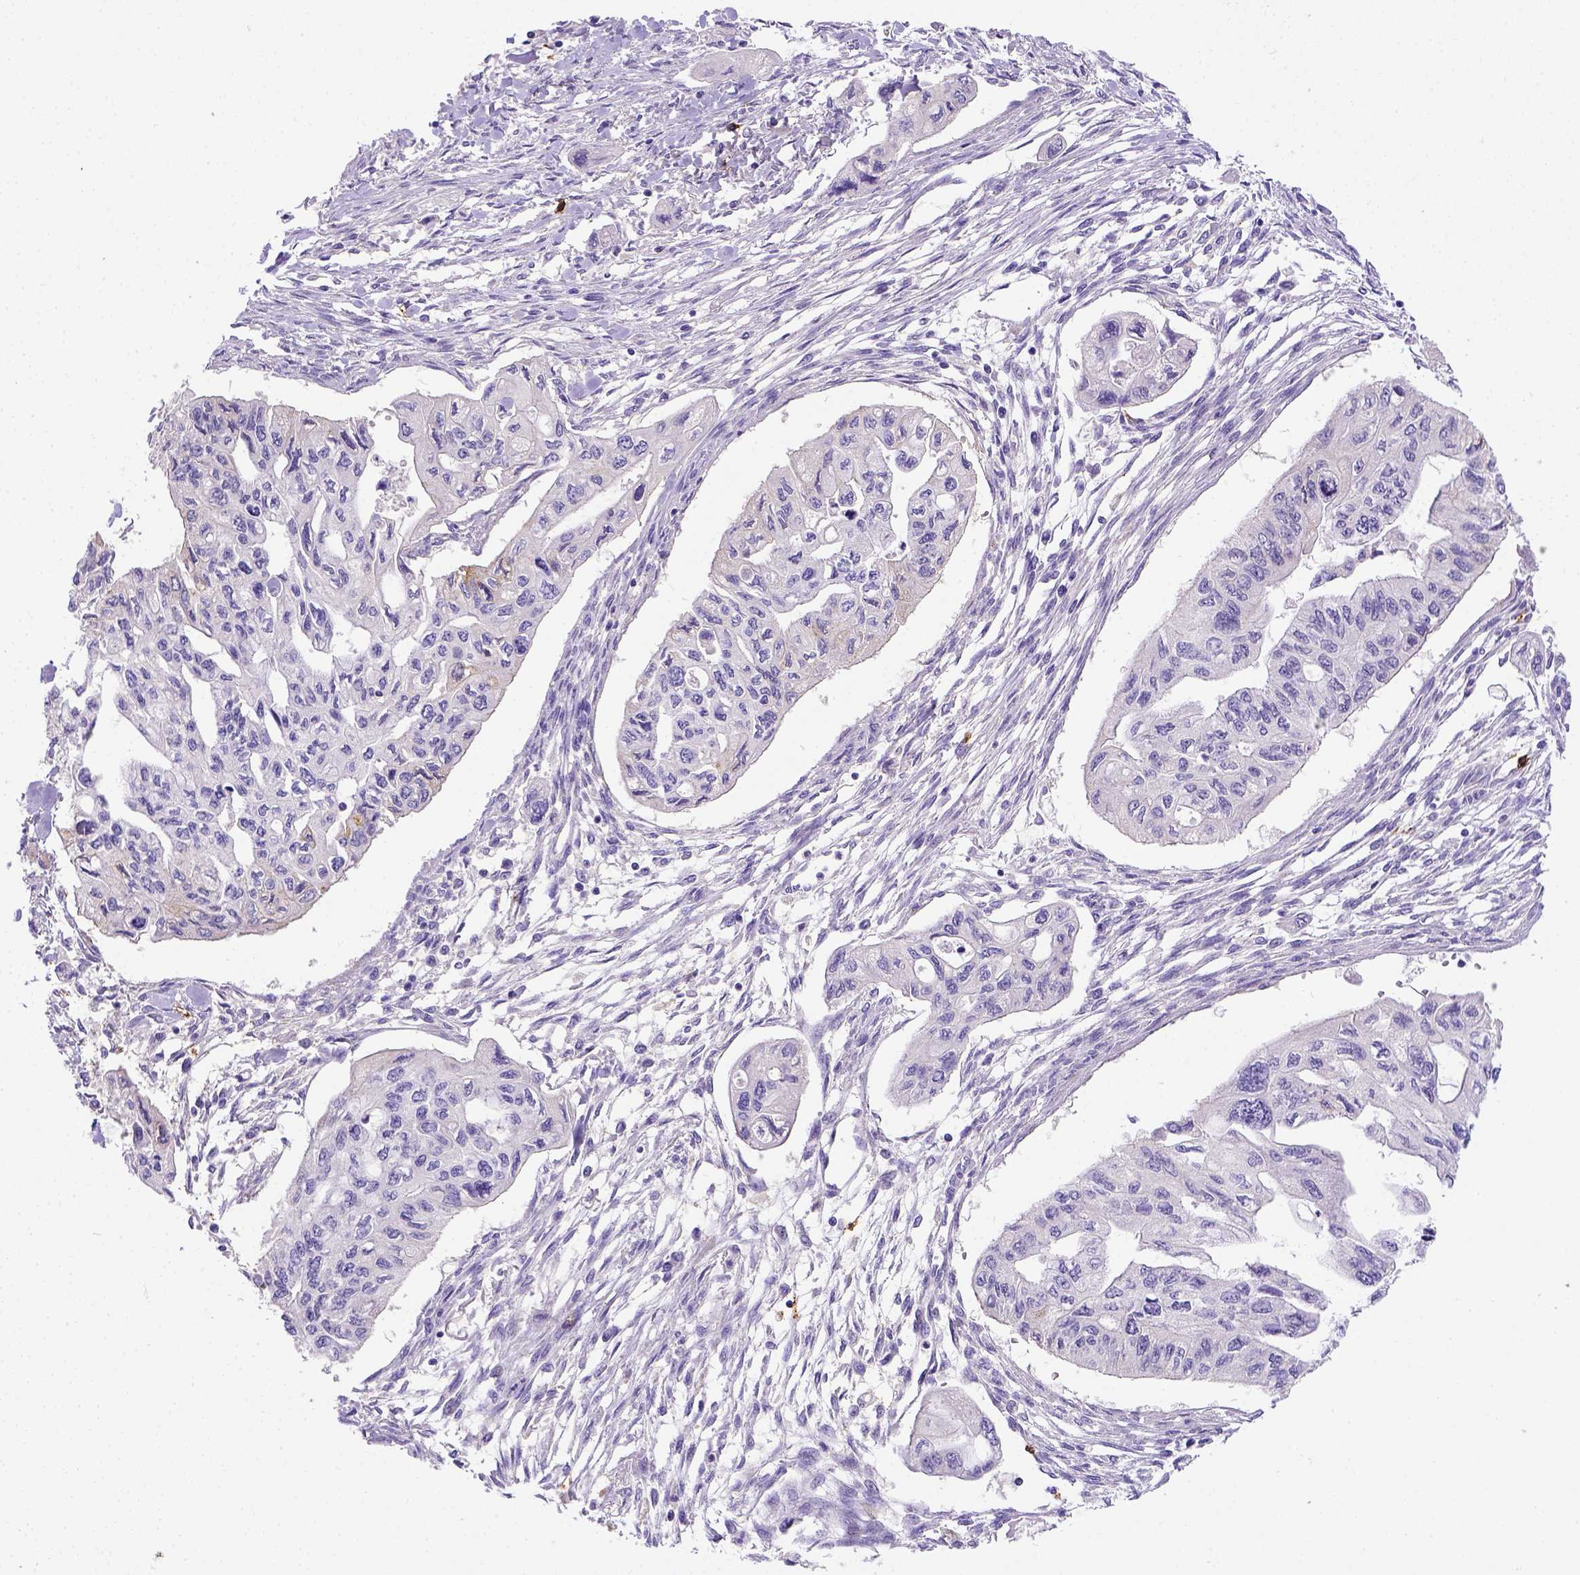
{"staining": {"intensity": "negative", "quantity": "none", "location": "none"}, "tissue": "pancreatic cancer", "cell_type": "Tumor cells", "image_type": "cancer", "snomed": [{"axis": "morphology", "description": "Adenocarcinoma, NOS"}, {"axis": "topography", "description": "Pancreas"}], "caption": "The histopathology image demonstrates no staining of tumor cells in adenocarcinoma (pancreatic).", "gene": "B3GAT1", "patient": {"sex": "female", "age": 76}}